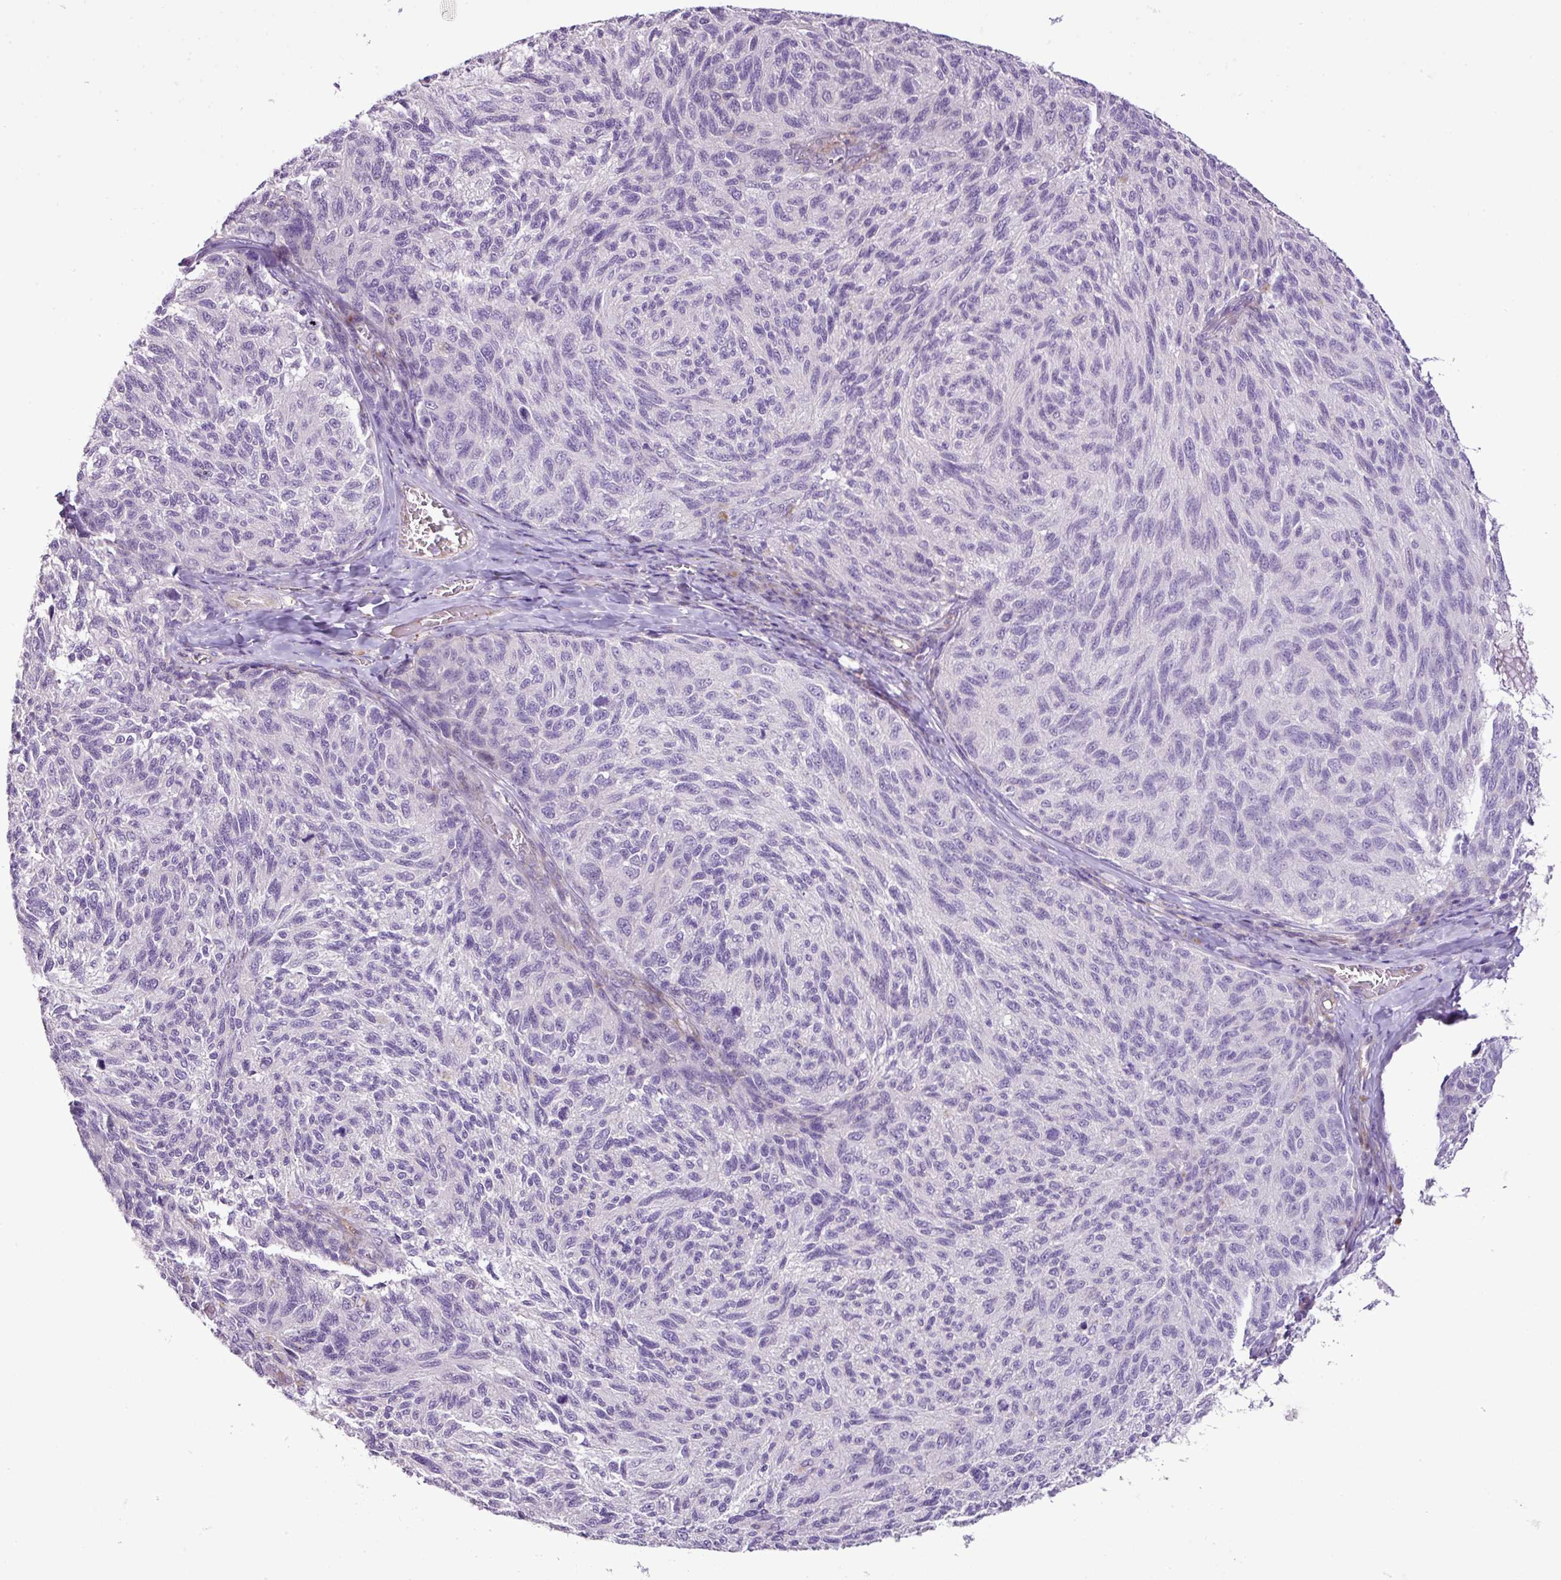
{"staining": {"intensity": "negative", "quantity": "none", "location": "none"}, "tissue": "melanoma", "cell_type": "Tumor cells", "image_type": "cancer", "snomed": [{"axis": "morphology", "description": "Malignant melanoma, NOS"}, {"axis": "topography", "description": "Skin"}], "caption": "Melanoma stained for a protein using immunohistochemistry (IHC) shows no positivity tumor cells.", "gene": "DNAJB13", "patient": {"sex": "female", "age": 73}}